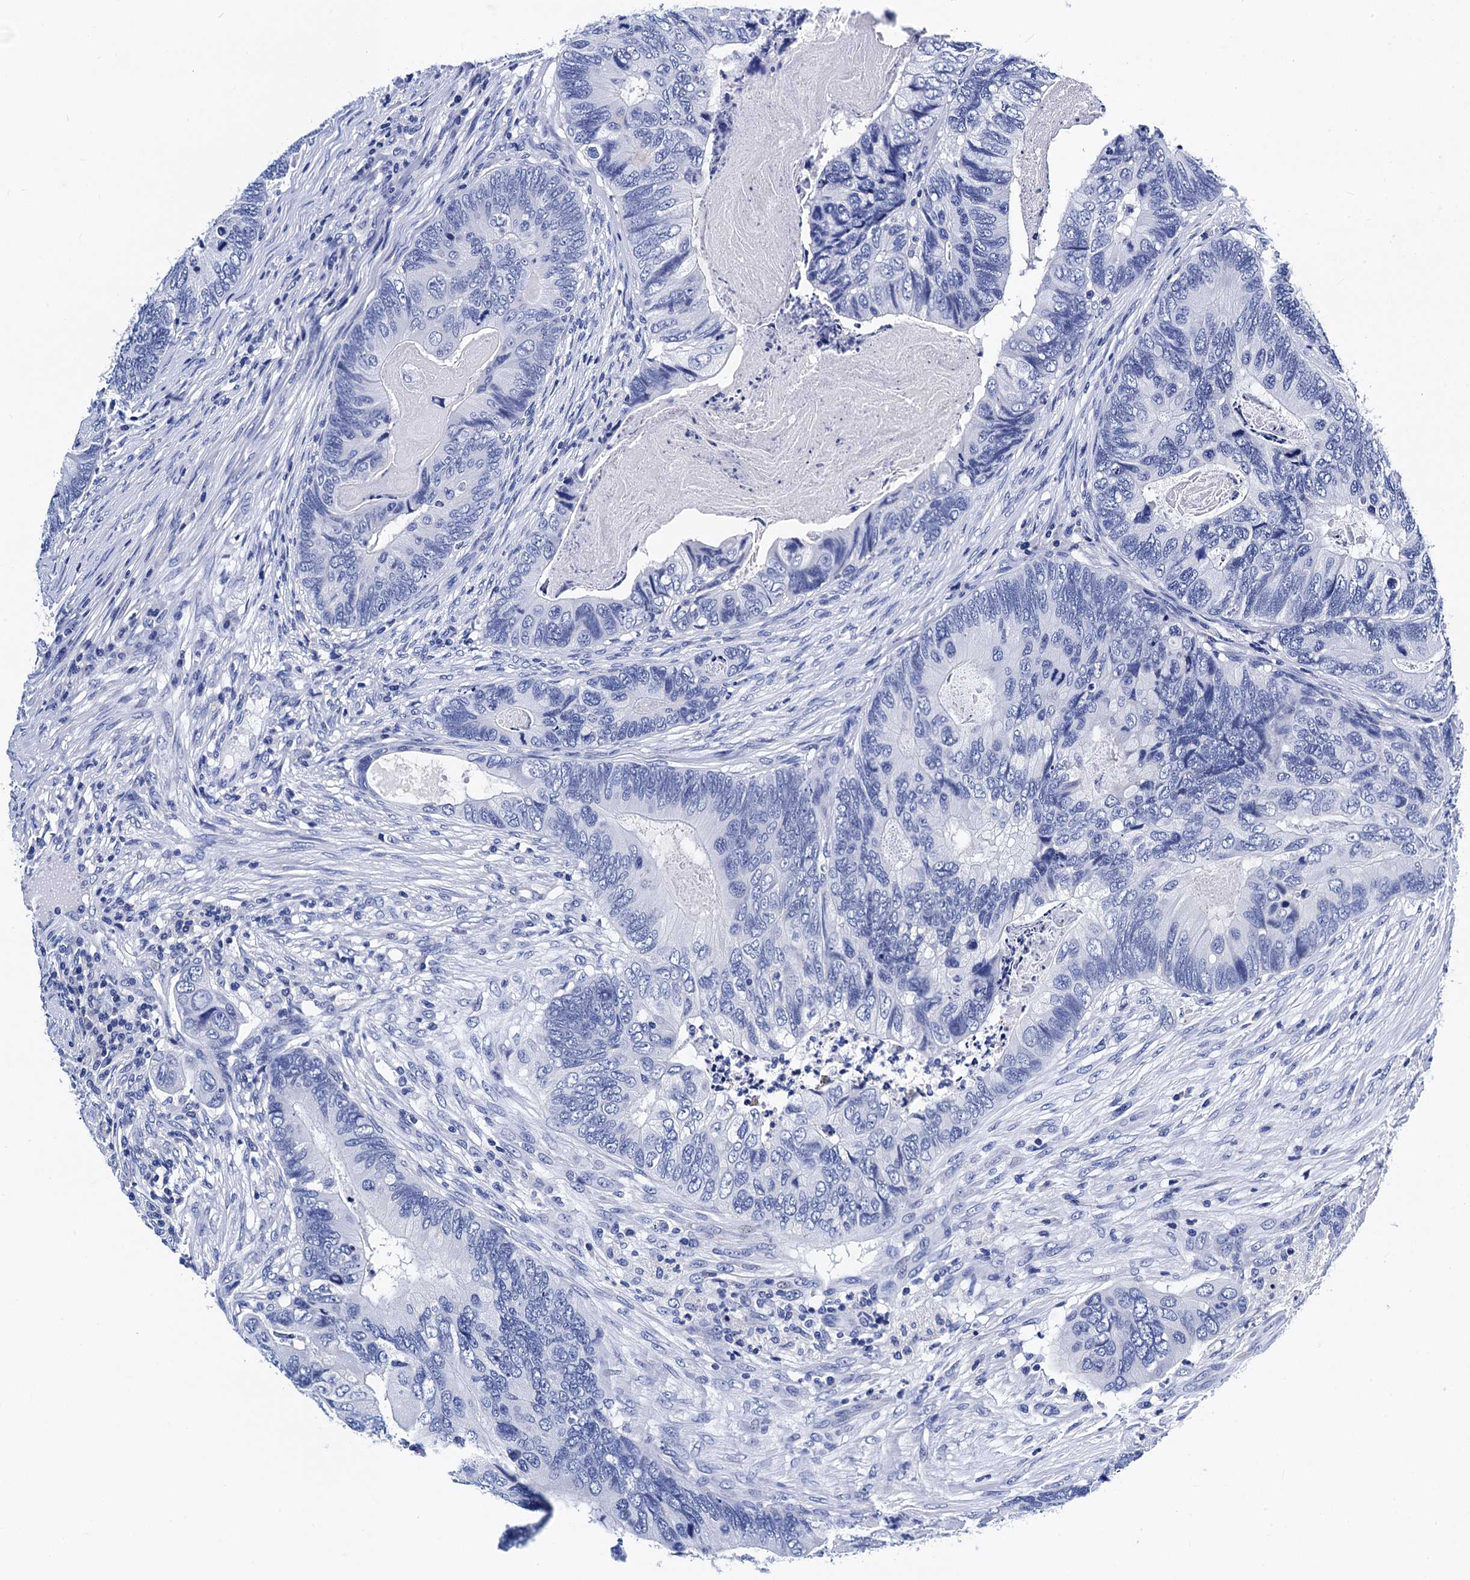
{"staining": {"intensity": "negative", "quantity": "none", "location": "none"}, "tissue": "colorectal cancer", "cell_type": "Tumor cells", "image_type": "cancer", "snomed": [{"axis": "morphology", "description": "Adenocarcinoma, NOS"}, {"axis": "topography", "description": "Colon"}], "caption": "Immunohistochemistry (IHC) of human colorectal cancer displays no staining in tumor cells.", "gene": "MYBPC3", "patient": {"sex": "female", "age": 67}}